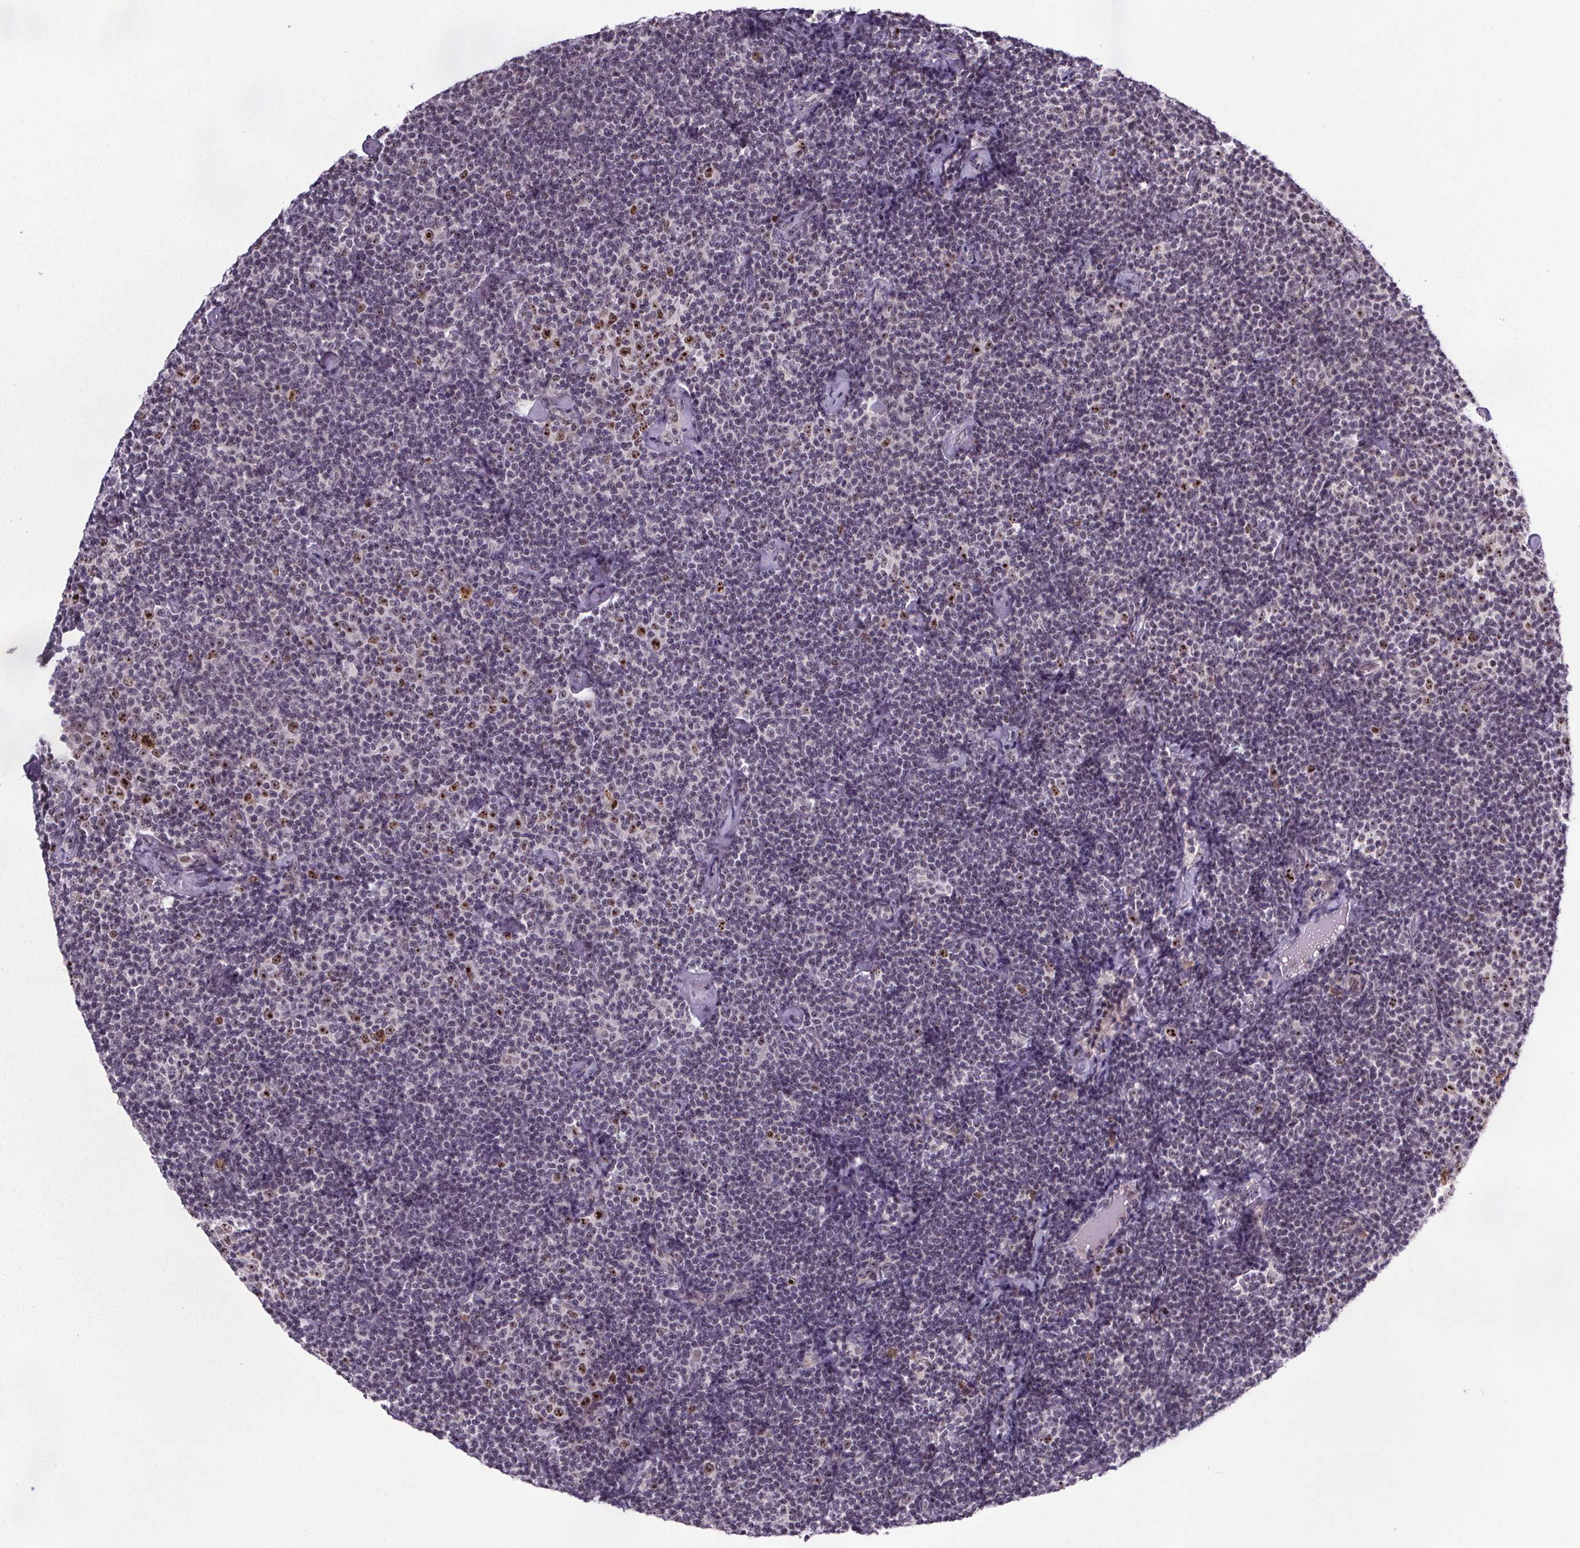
{"staining": {"intensity": "negative", "quantity": "none", "location": "none"}, "tissue": "lymphoma", "cell_type": "Tumor cells", "image_type": "cancer", "snomed": [{"axis": "morphology", "description": "Malignant lymphoma, non-Hodgkin's type, Low grade"}, {"axis": "topography", "description": "Lymph node"}], "caption": "A histopathology image of human lymphoma is negative for staining in tumor cells.", "gene": "ATMIN", "patient": {"sex": "male", "age": 81}}